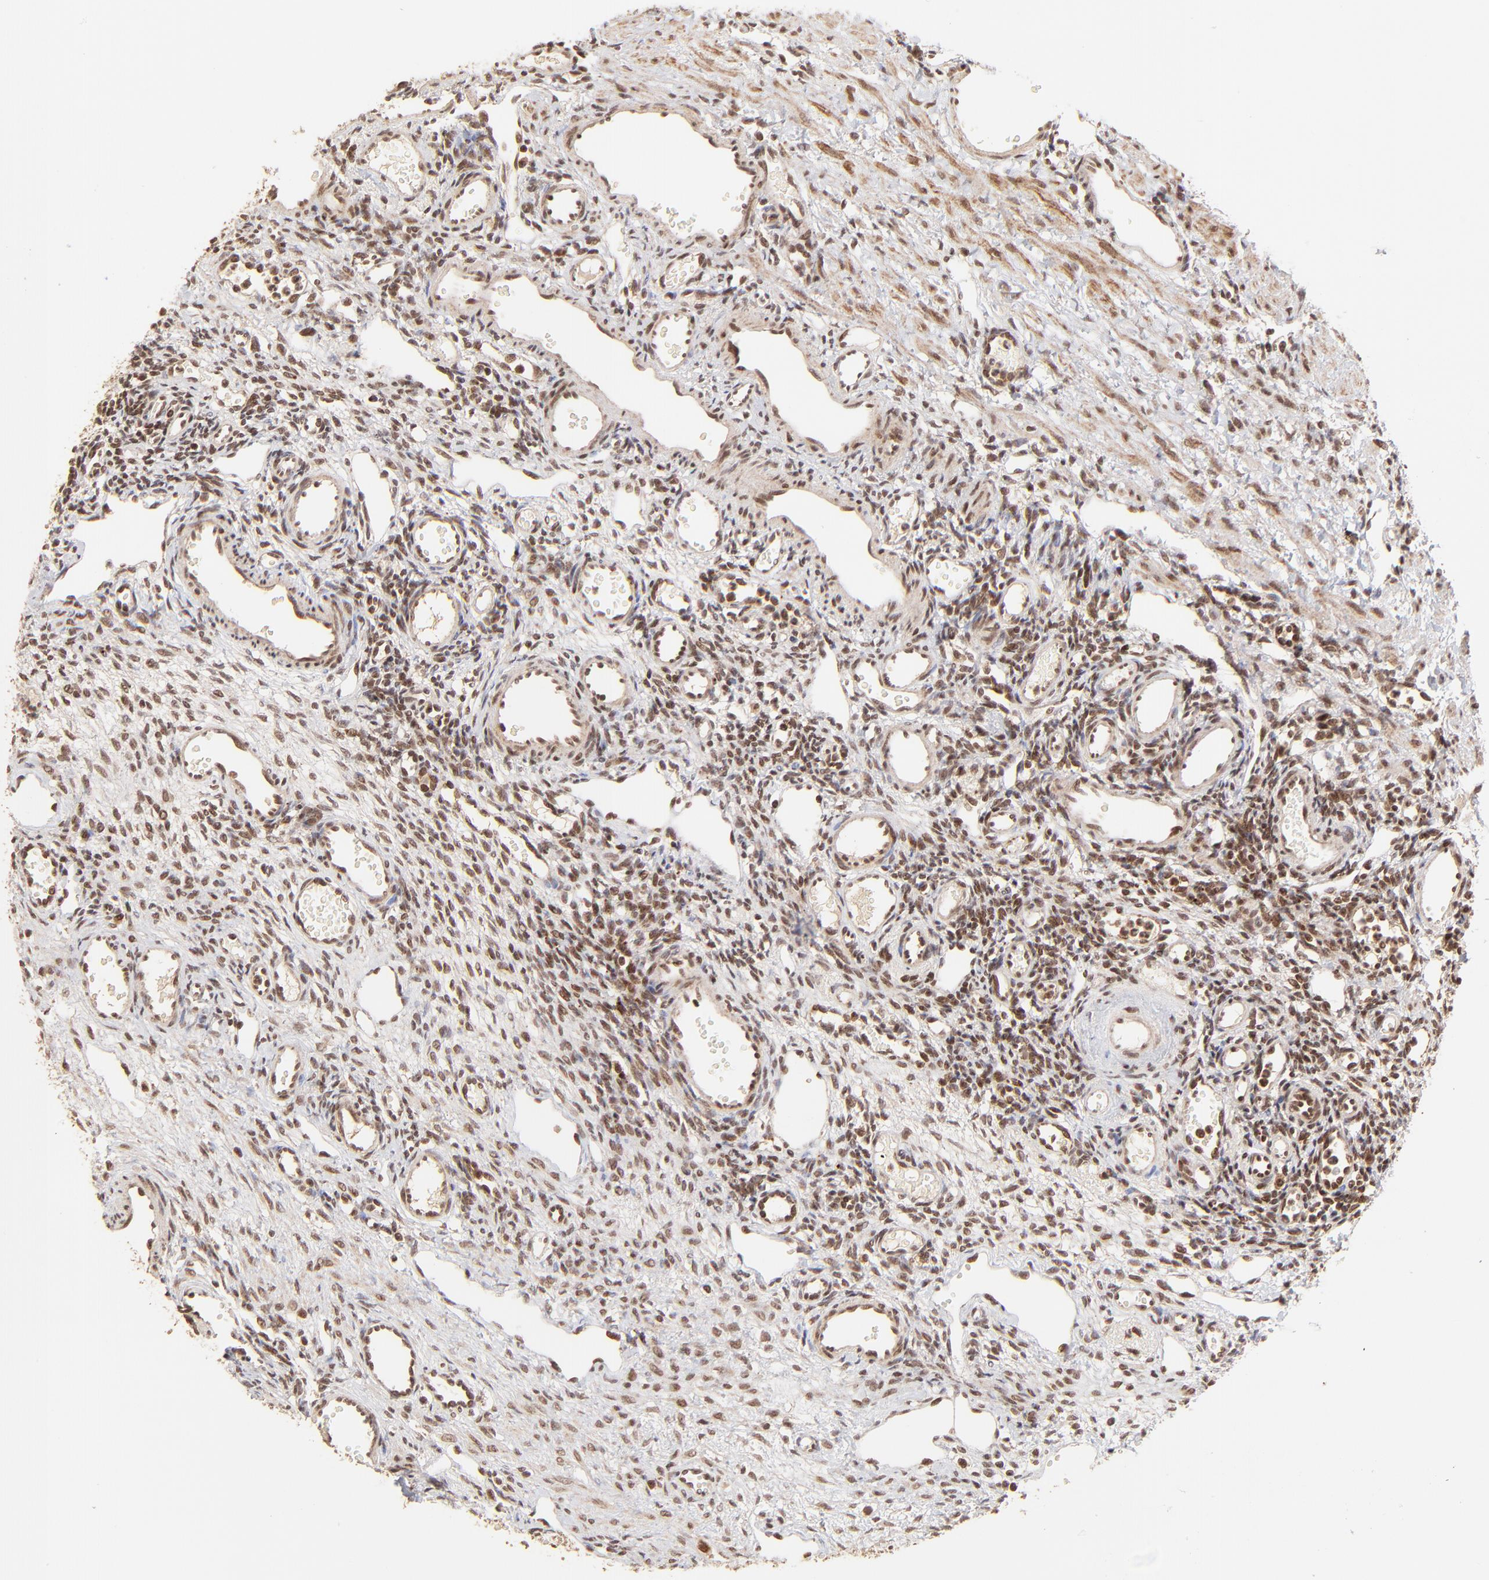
{"staining": {"intensity": "moderate", "quantity": ">75%", "location": "nuclear"}, "tissue": "ovary", "cell_type": "Follicle cells", "image_type": "normal", "snomed": [{"axis": "morphology", "description": "Normal tissue, NOS"}, {"axis": "topography", "description": "Ovary"}], "caption": "Protein expression analysis of normal ovary reveals moderate nuclear staining in approximately >75% of follicle cells.", "gene": "MED15", "patient": {"sex": "female", "age": 33}}